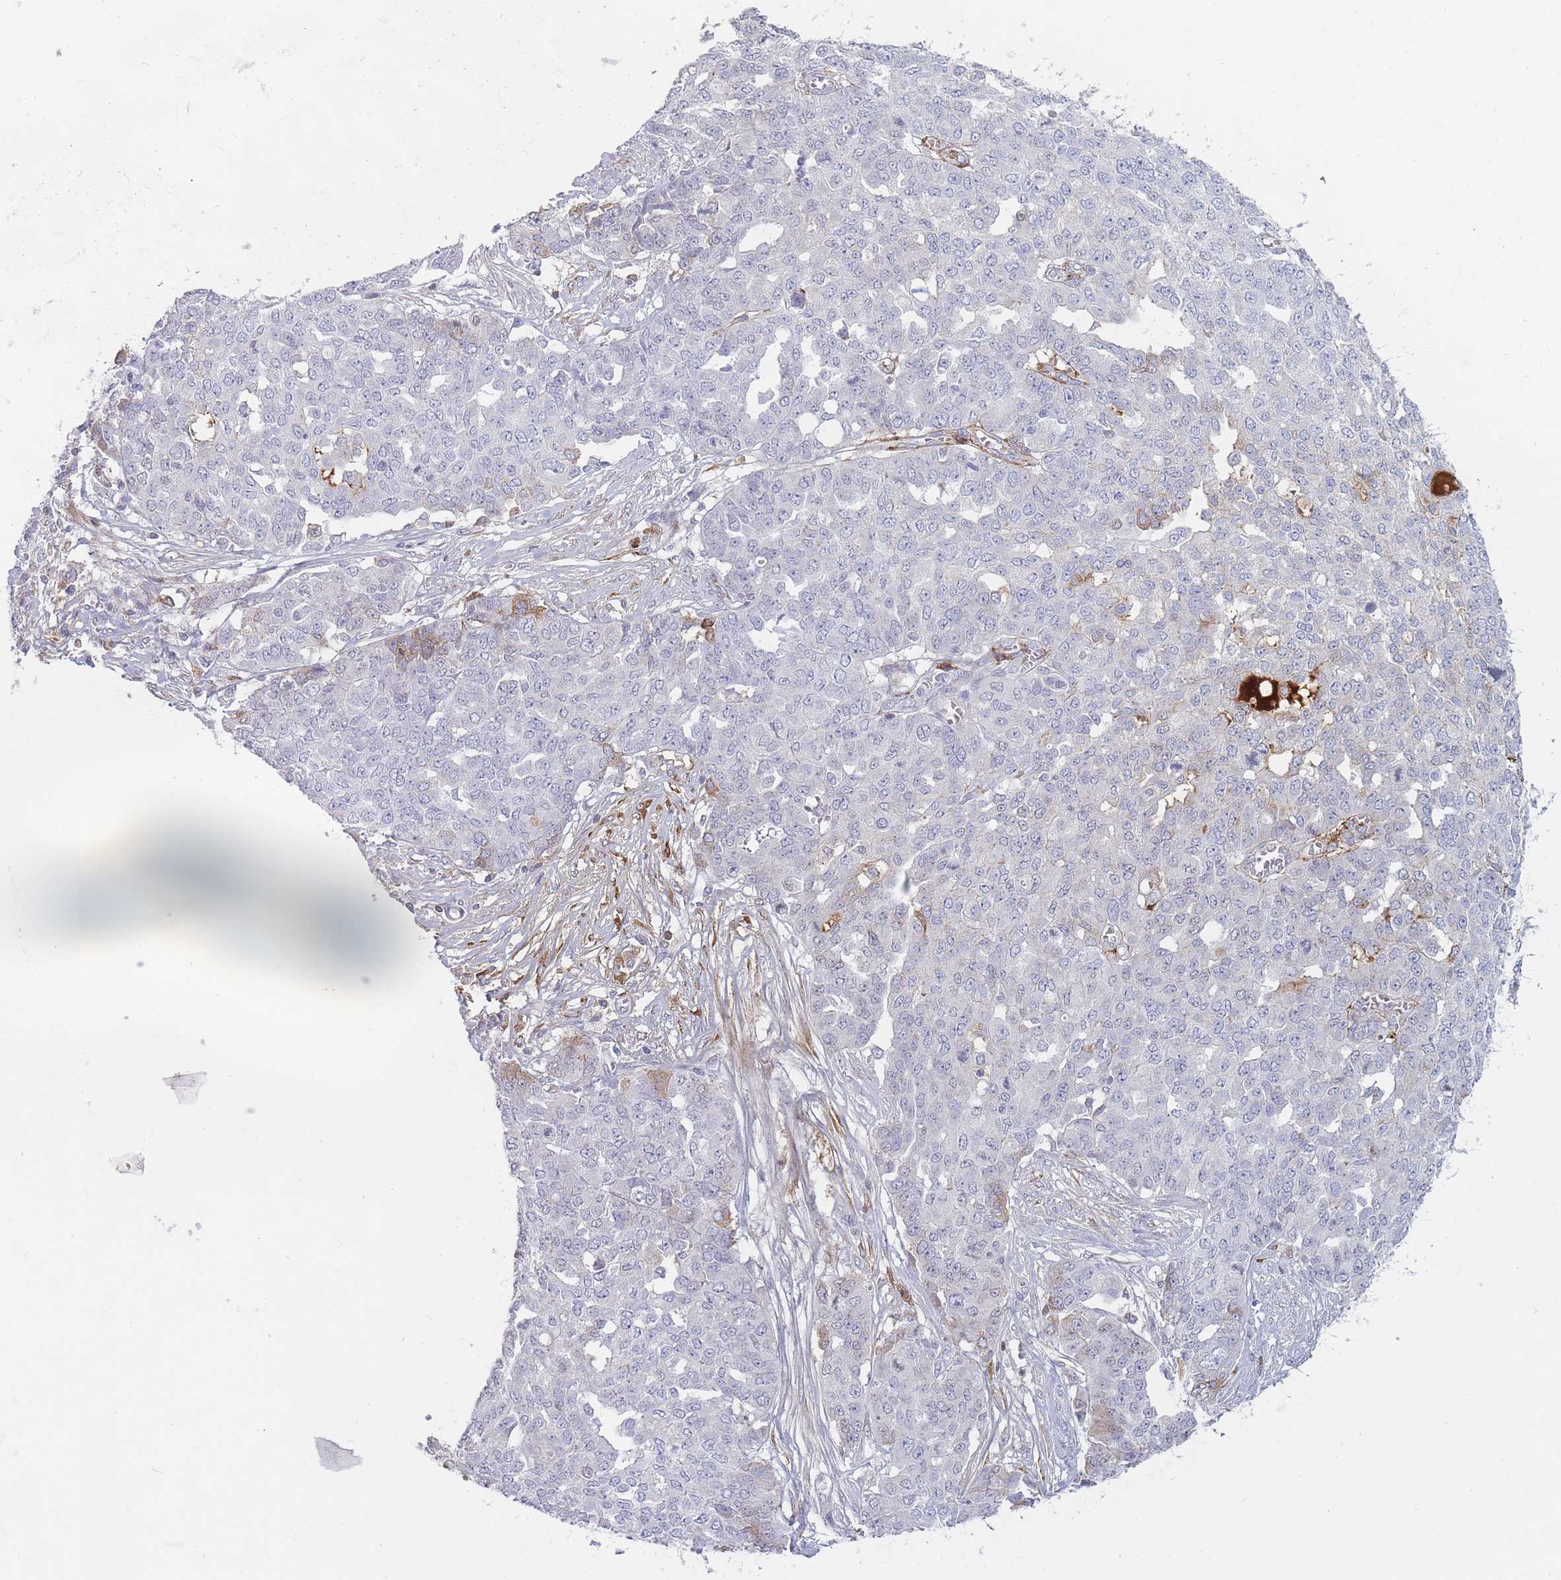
{"staining": {"intensity": "negative", "quantity": "none", "location": "none"}, "tissue": "ovarian cancer", "cell_type": "Tumor cells", "image_type": "cancer", "snomed": [{"axis": "morphology", "description": "Cystadenocarcinoma, serous, NOS"}, {"axis": "topography", "description": "Soft tissue"}, {"axis": "topography", "description": "Ovary"}], "caption": "DAB (3,3'-diaminobenzidine) immunohistochemical staining of human ovarian cancer (serous cystadenocarcinoma) displays no significant positivity in tumor cells.", "gene": "PRG4", "patient": {"sex": "female", "age": 57}}